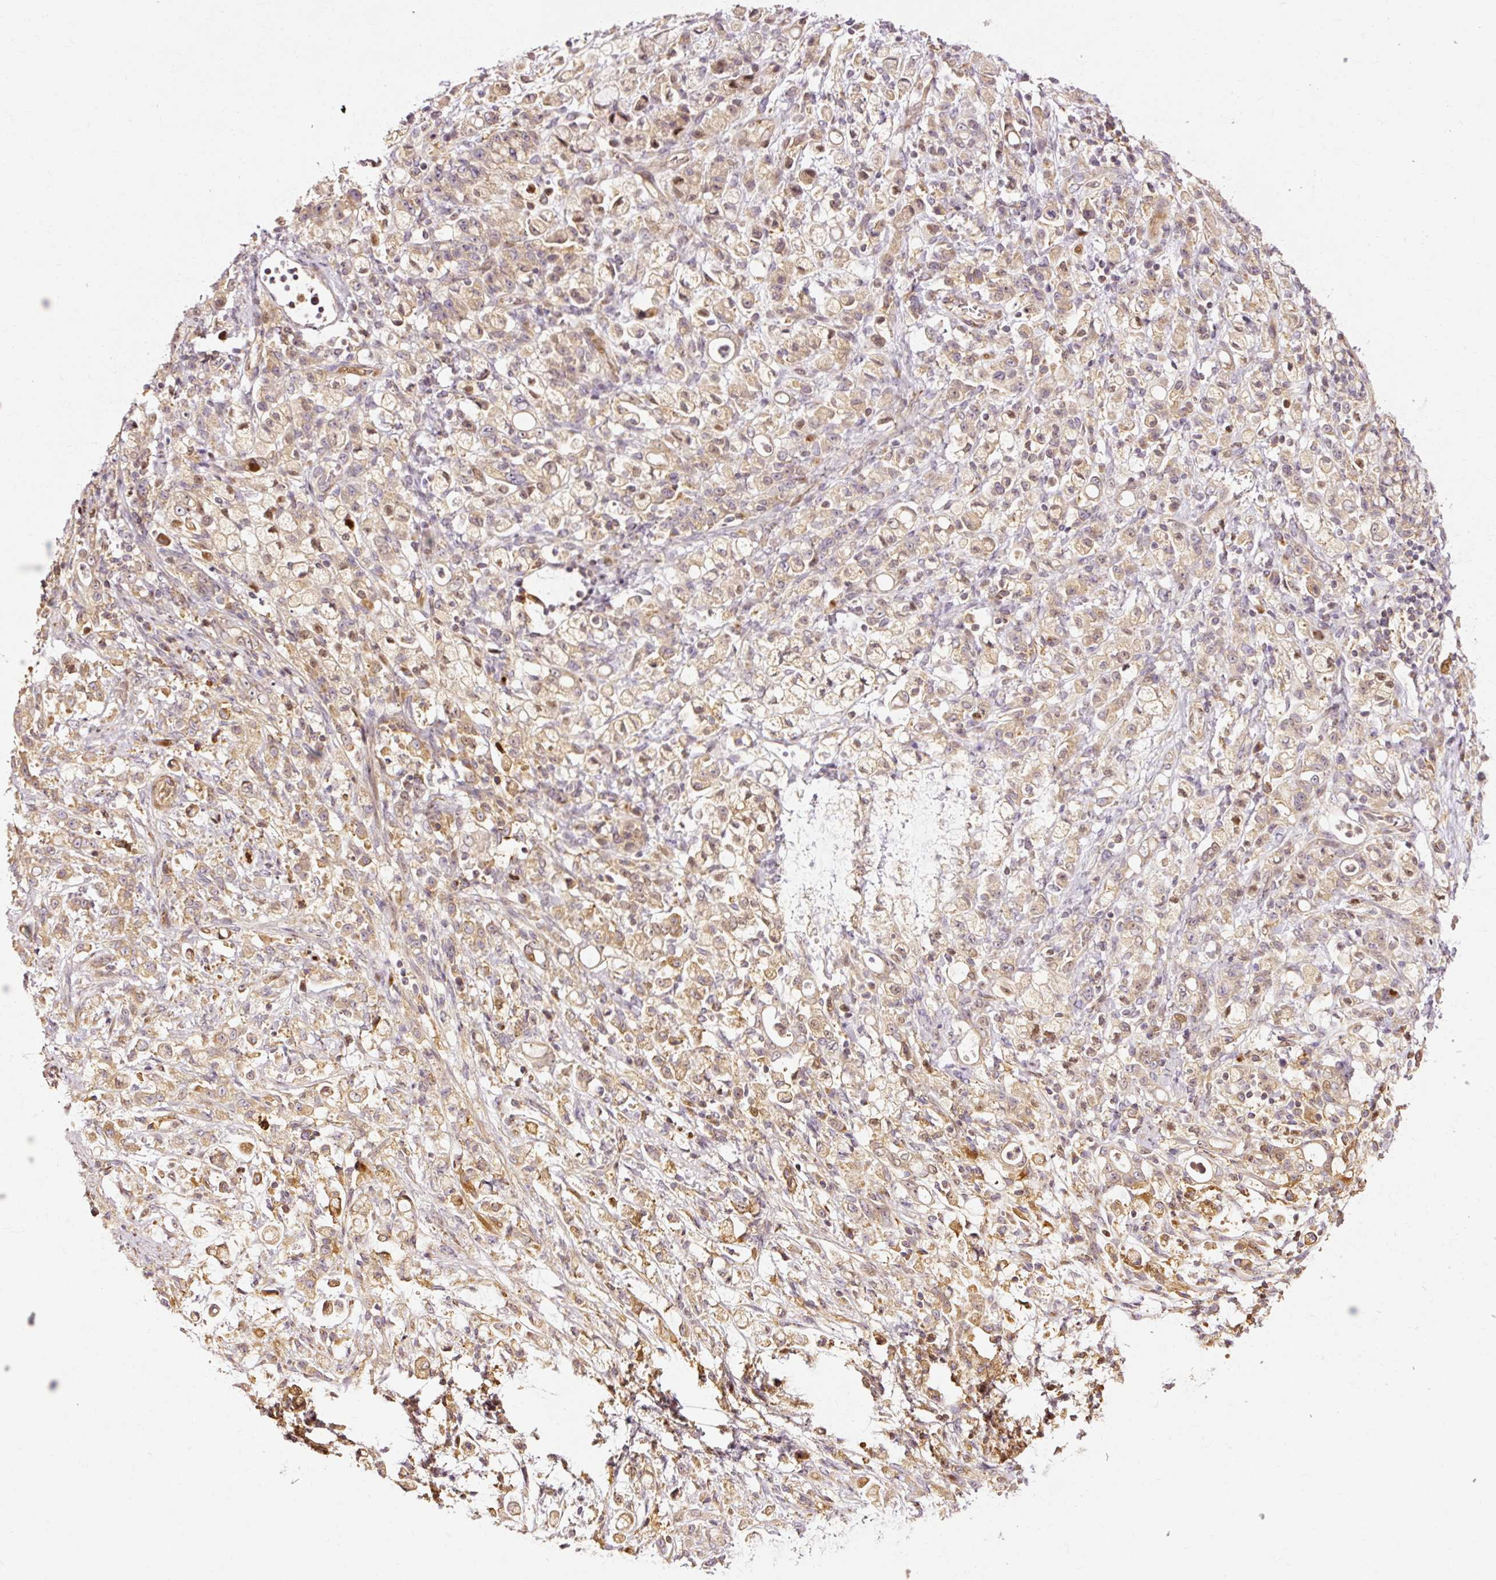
{"staining": {"intensity": "weak", "quantity": ">75%", "location": "cytoplasmic/membranous"}, "tissue": "stomach cancer", "cell_type": "Tumor cells", "image_type": "cancer", "snomed": [{"axis": "morphology", "description": "Adenocarcinoma, NOS"}, {"axis": "topography", "description": "Stomach"}], "caption": "Stomach adenocarcinoma was stained to show a protein in brown. There is low levels of weak cytoplasmic/membranous expression in about >75% of tumor cells.", "gene": "NAPA", "patient": {"sex": "female", "age": 60}}